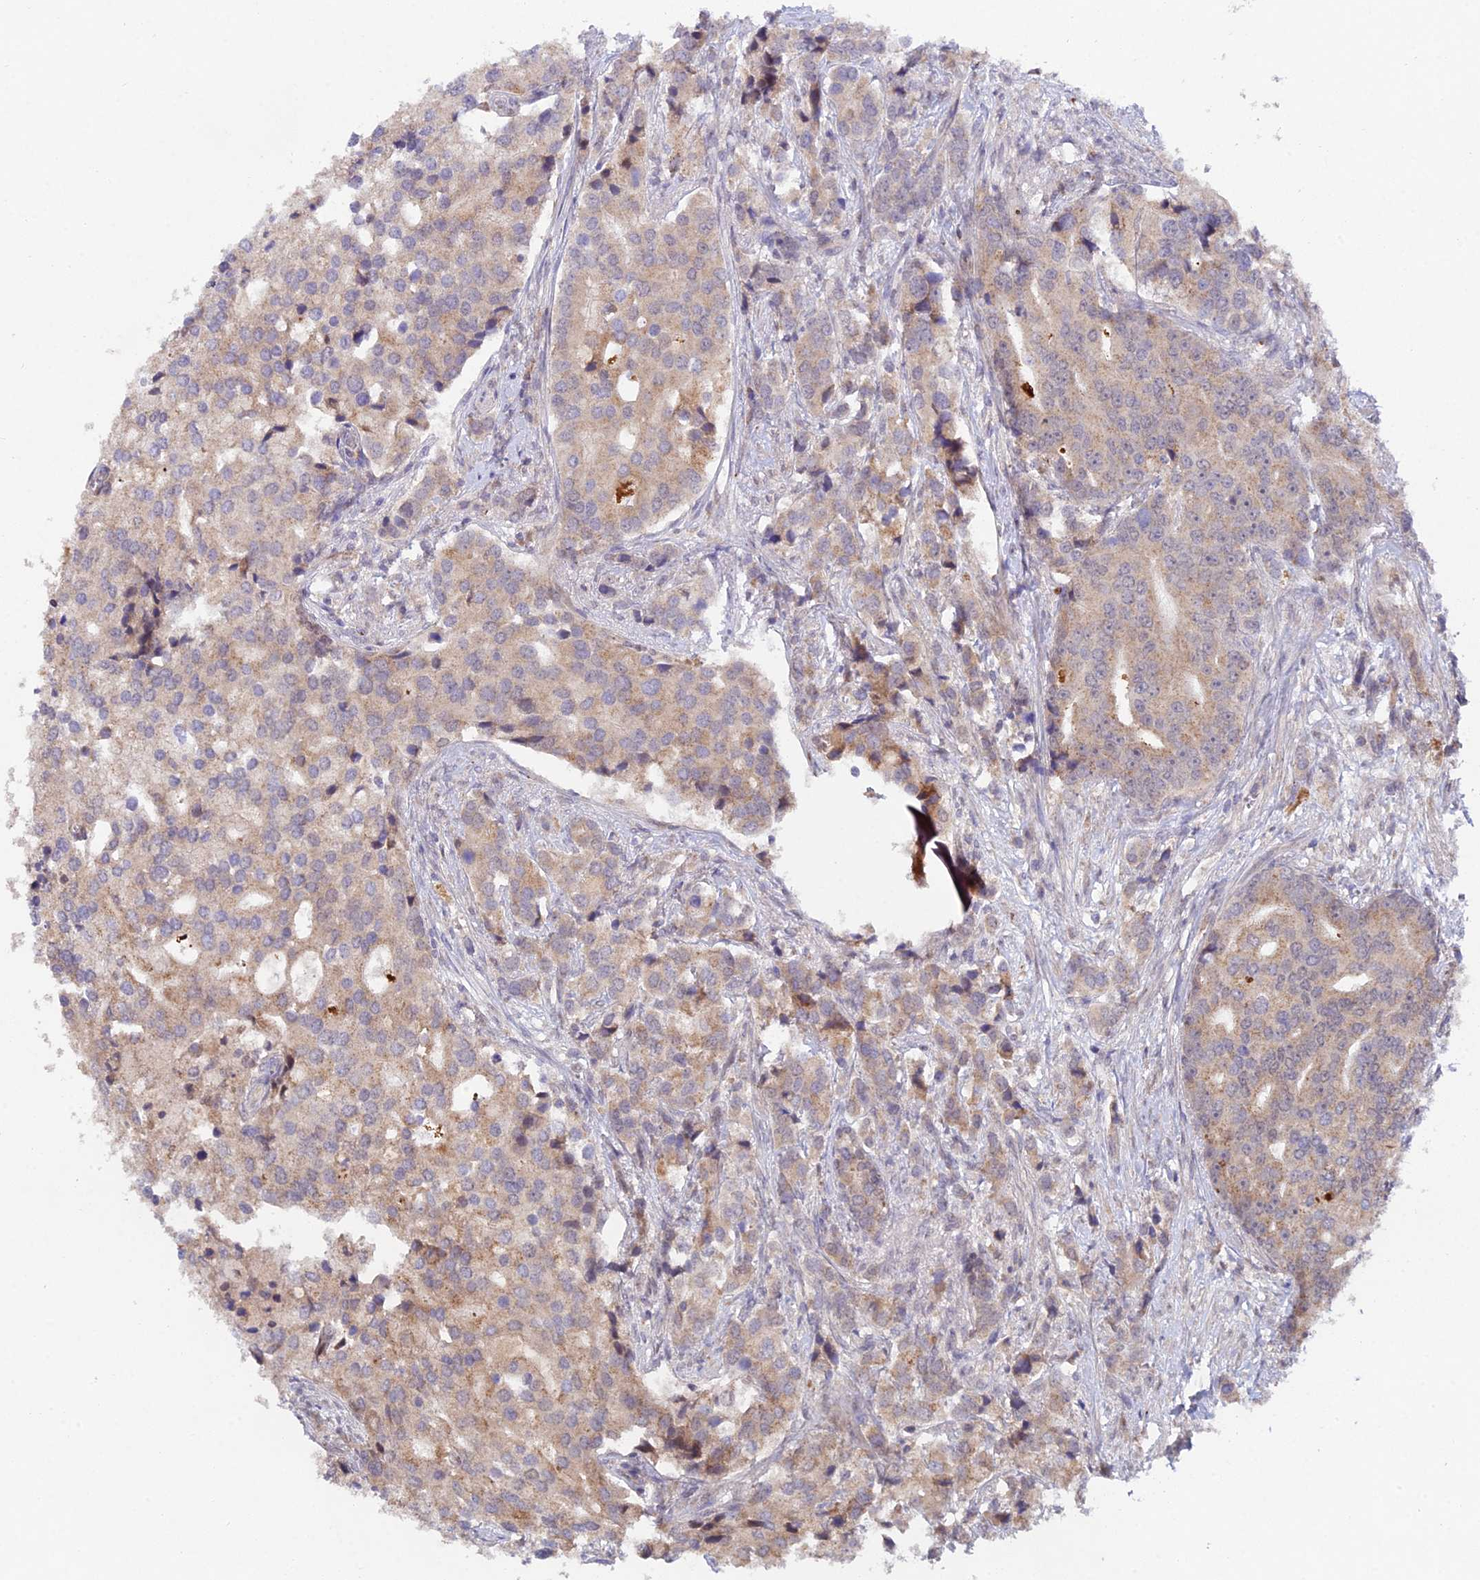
{"staining": {"intensity": "weak", "quantity": "25%-75%", "location": "cytoplasmic/membranous"}, "tissue": "prostate cancer", "cell_type": "Tumor cells", "image_type": "cancer", "snomed": [{"axis": "morphology", "description": "Adenocarcinoma, High grade"}, {"axis": "topography", "description": "Prostate"}], "caption": "Immunohistochemistry micrograph of human prostate cancer (adenocarcinoma (high-grade)) stained for a protein (brown), which reveals low levels of weak cytoplasmic/membranous expression in approximately 25%-75% of tumor cells.", "gene": "WDR43", "patient": {"sex": "male", "age": 62}}